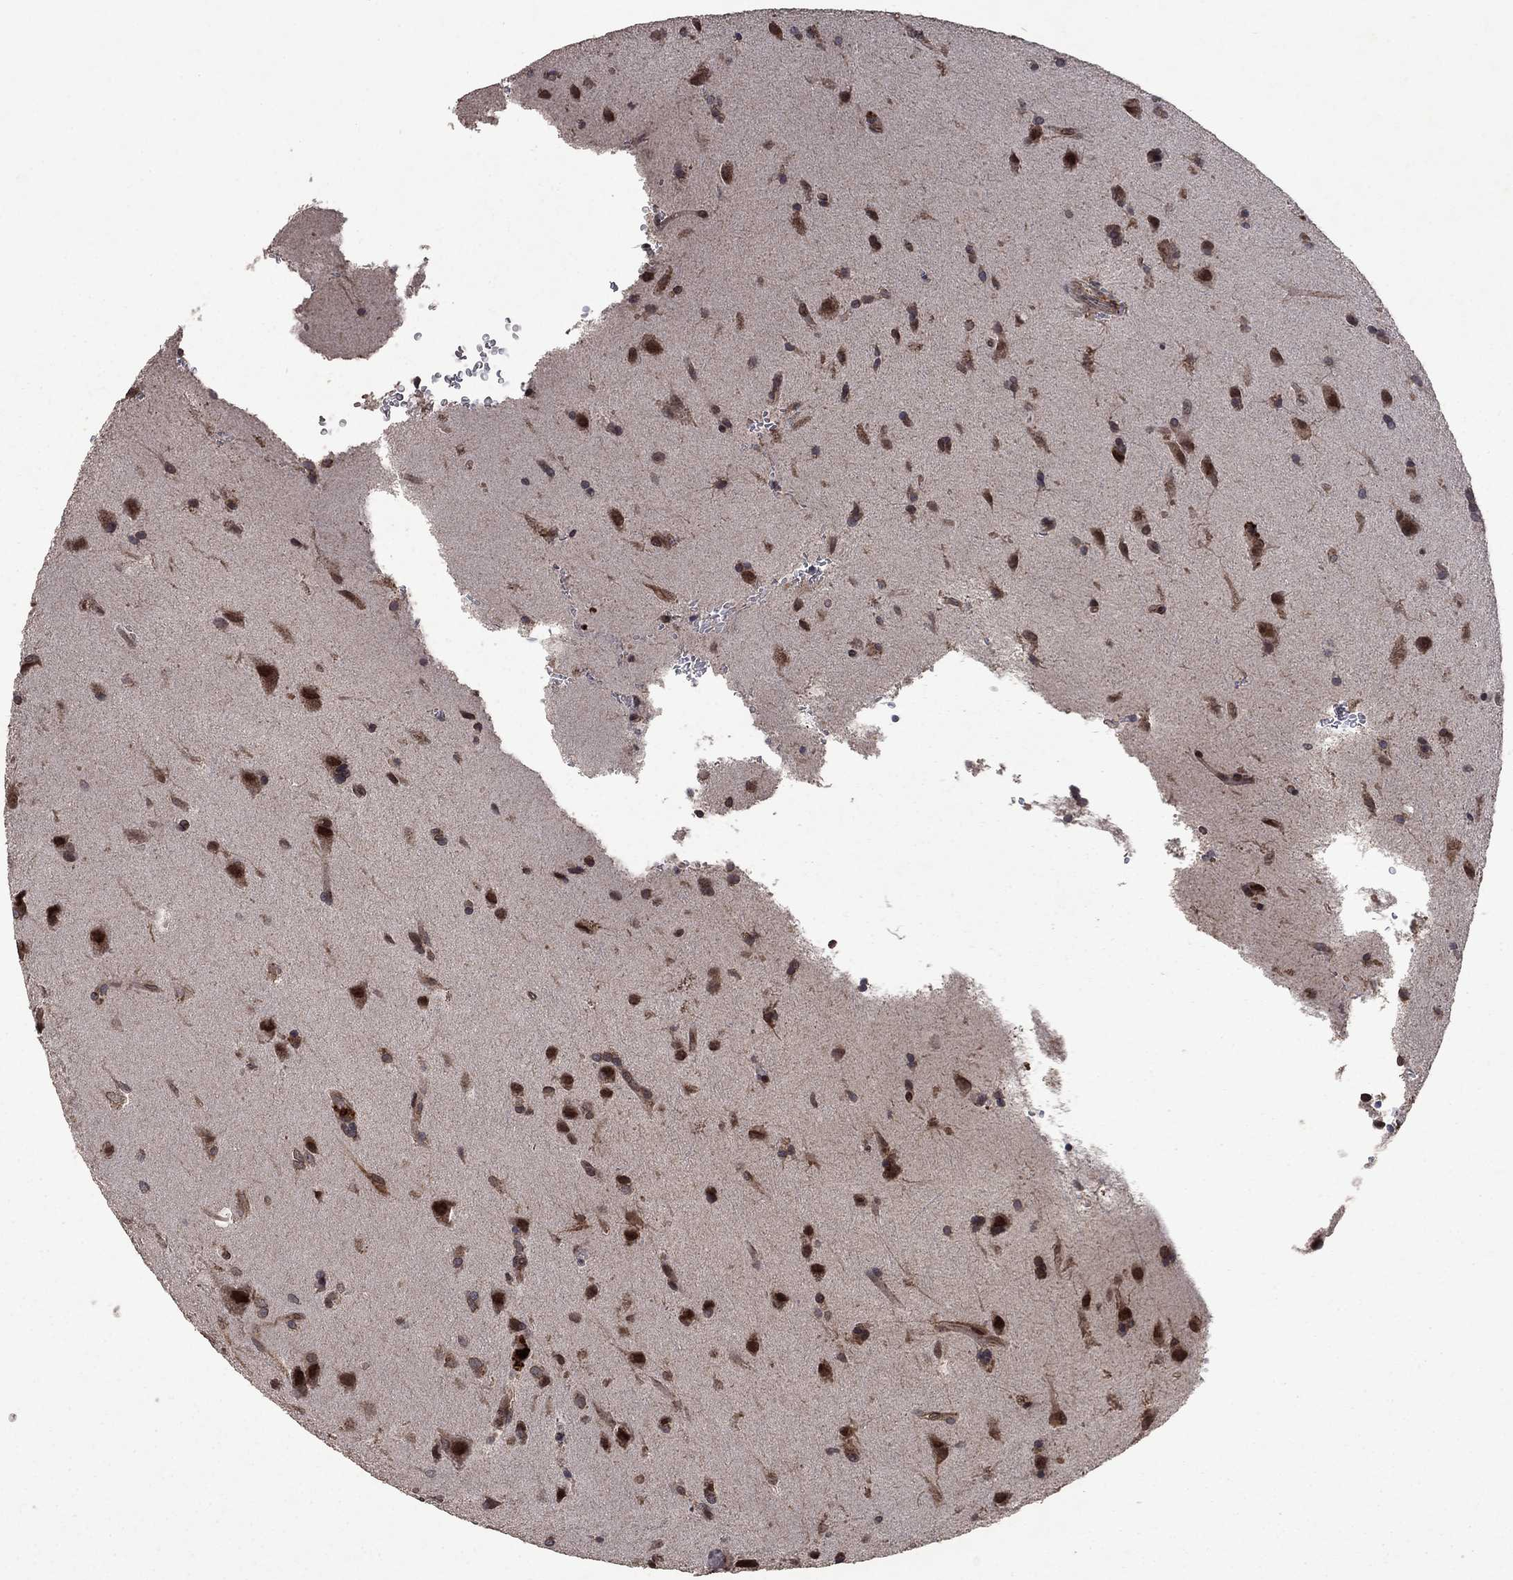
{"staining": {"intensity": "negative", "quantity": "none", "location": "none"}, "tissue": "glioma", "cell_type": "Tumor cells", "image_type": "cancer", "snomed": [{"axis": "morphology", "description": "Glioma, malignant, Low grade"}, {"axis": "topography", "description": "Brain"}], "caption": "Immunohistochemistry photomicrograph of glioma stained for a protein (brown), which displays no expression in tumor cells. Nuclei are stained in blue.", "gene": "DHRS1", "patient": {"sex": "male", "age": 58}}